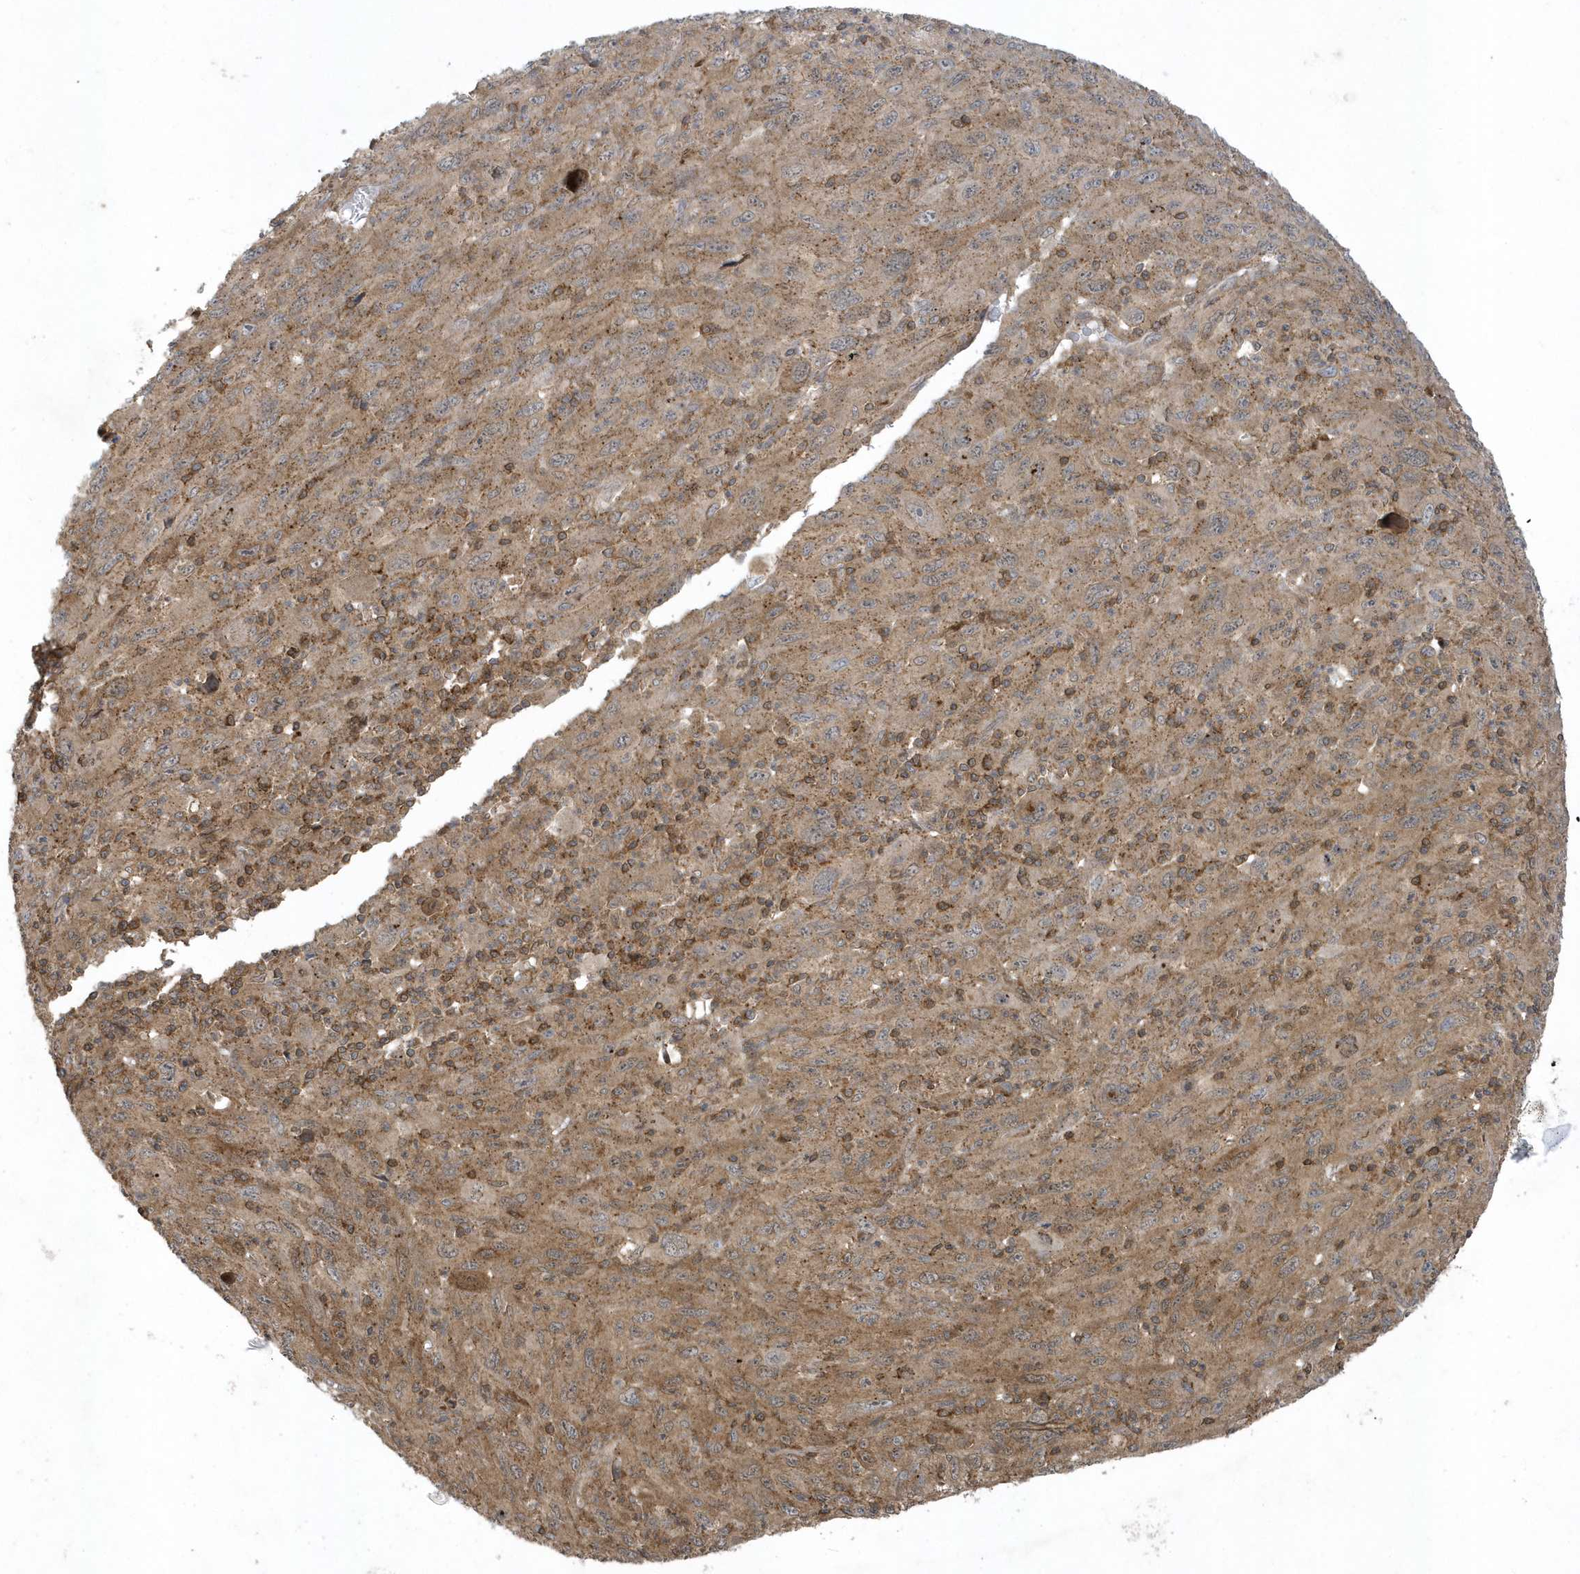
{"staining": {"intensity": "moderate", "quantity": ">75%", "location": "cytoplasmic/membranous"}, "tissue": "melanoma", "cell_type": "Tumor cells", "image_type": "cancer", "snomed": [{"axis": "morphology", "description": "Malignant melanoma, Metastatic site"}, {"axis": "topography", "description": "Skin"}], "caption": "Moderate cytoplasmic/membranous protein staining is present in approximately >75% of tumor cells in melanoma.", "gene": "STAMBP", "patient": {"sex": "female", "age": 56}}